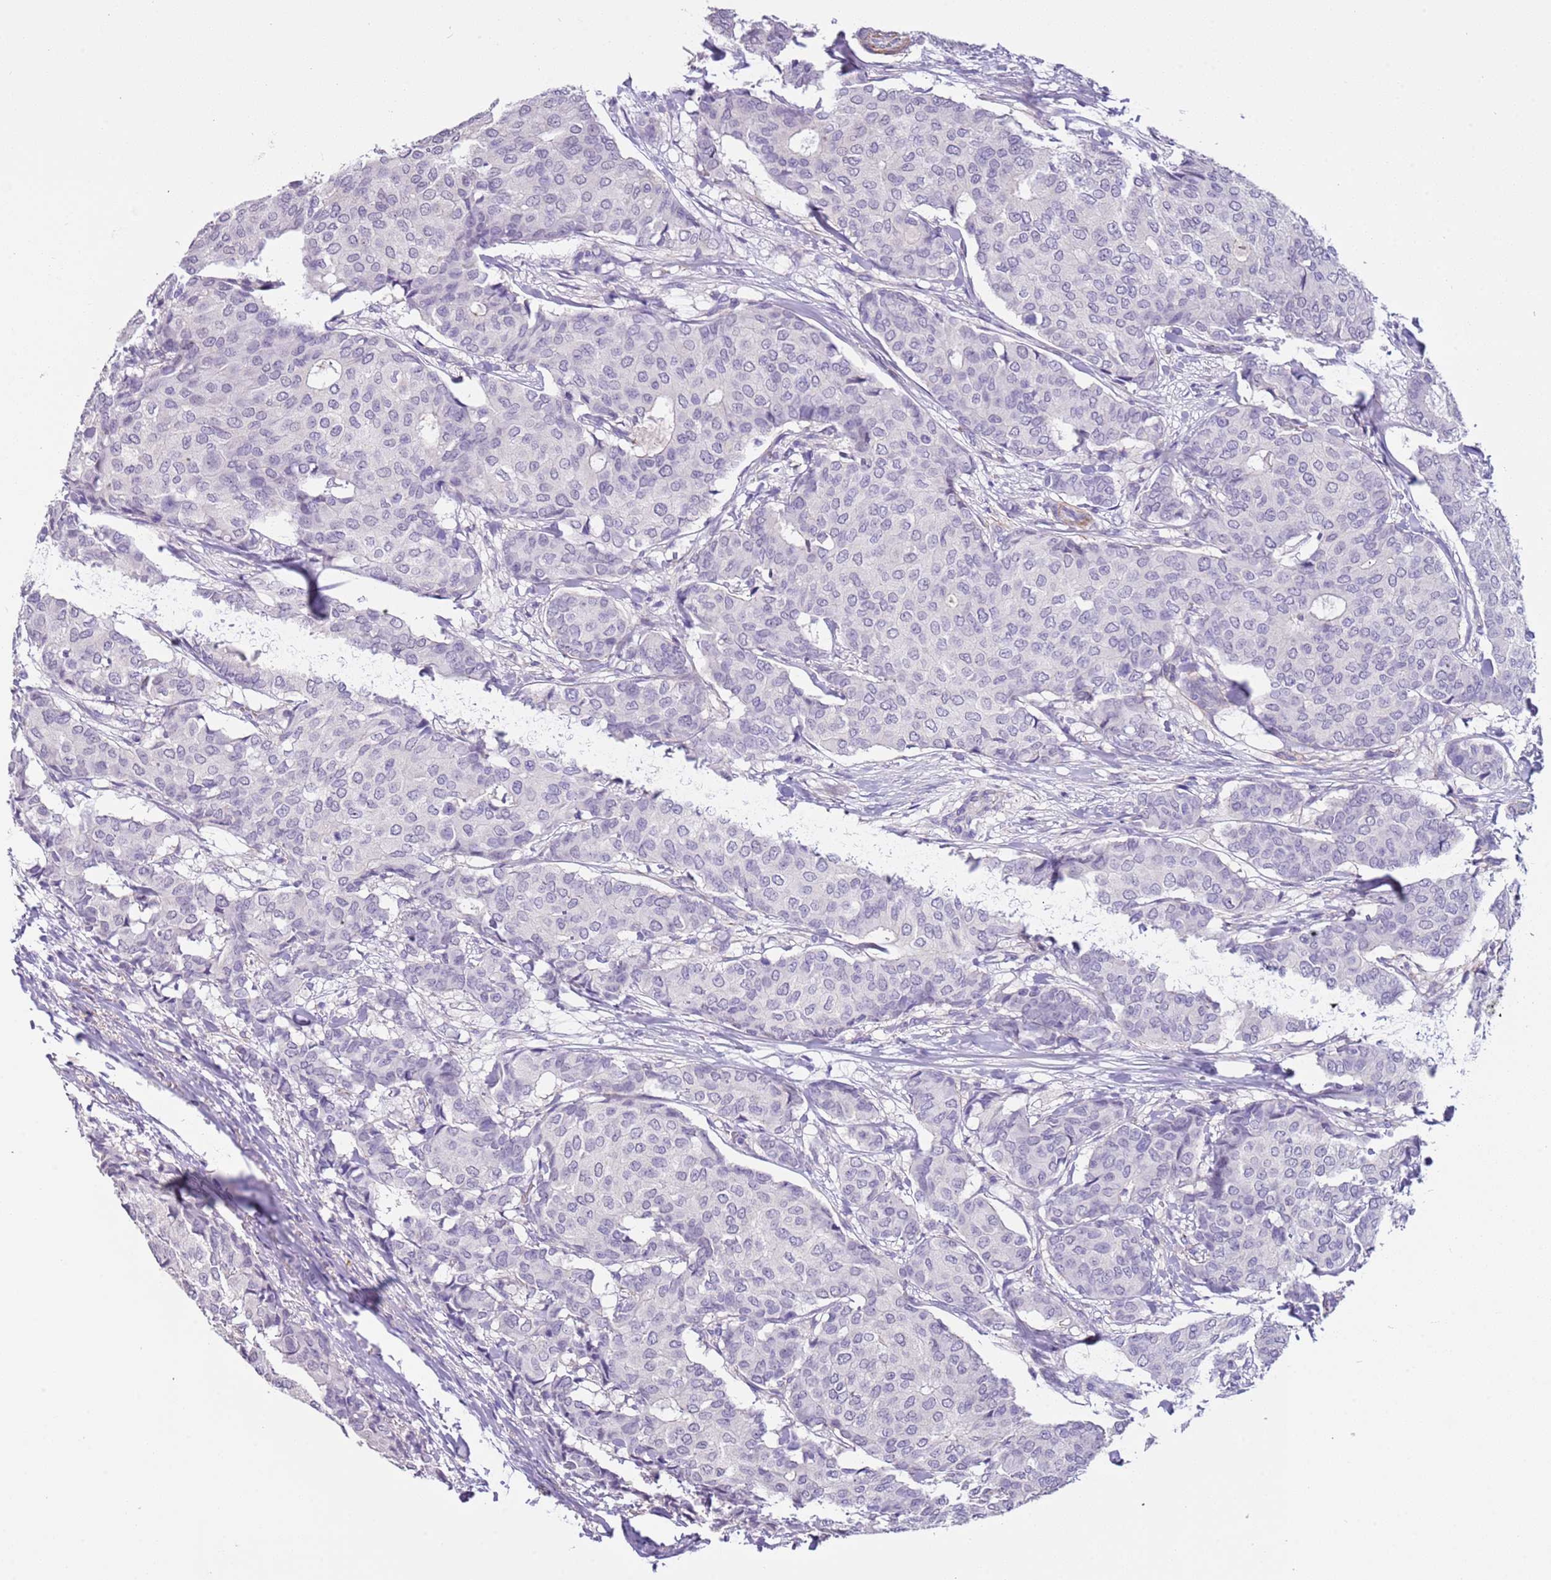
{"staining": {"intensity": "negative", "quantity": "none", "location": "none"}, "tissue": "breast cancer", "cell_type": "Tumor cells", "image_type": "cancer", "snomed": [{"axis": "morphology", "description": "Duct carcinoma"}, {"axis": "topography", "description": "Breast"}], "caption": "Micrograph shows no significant protein staining in tumor cells of breast cancer.", "gene": "PCGF2", "patient": {"sex": "female", "age": 75}}